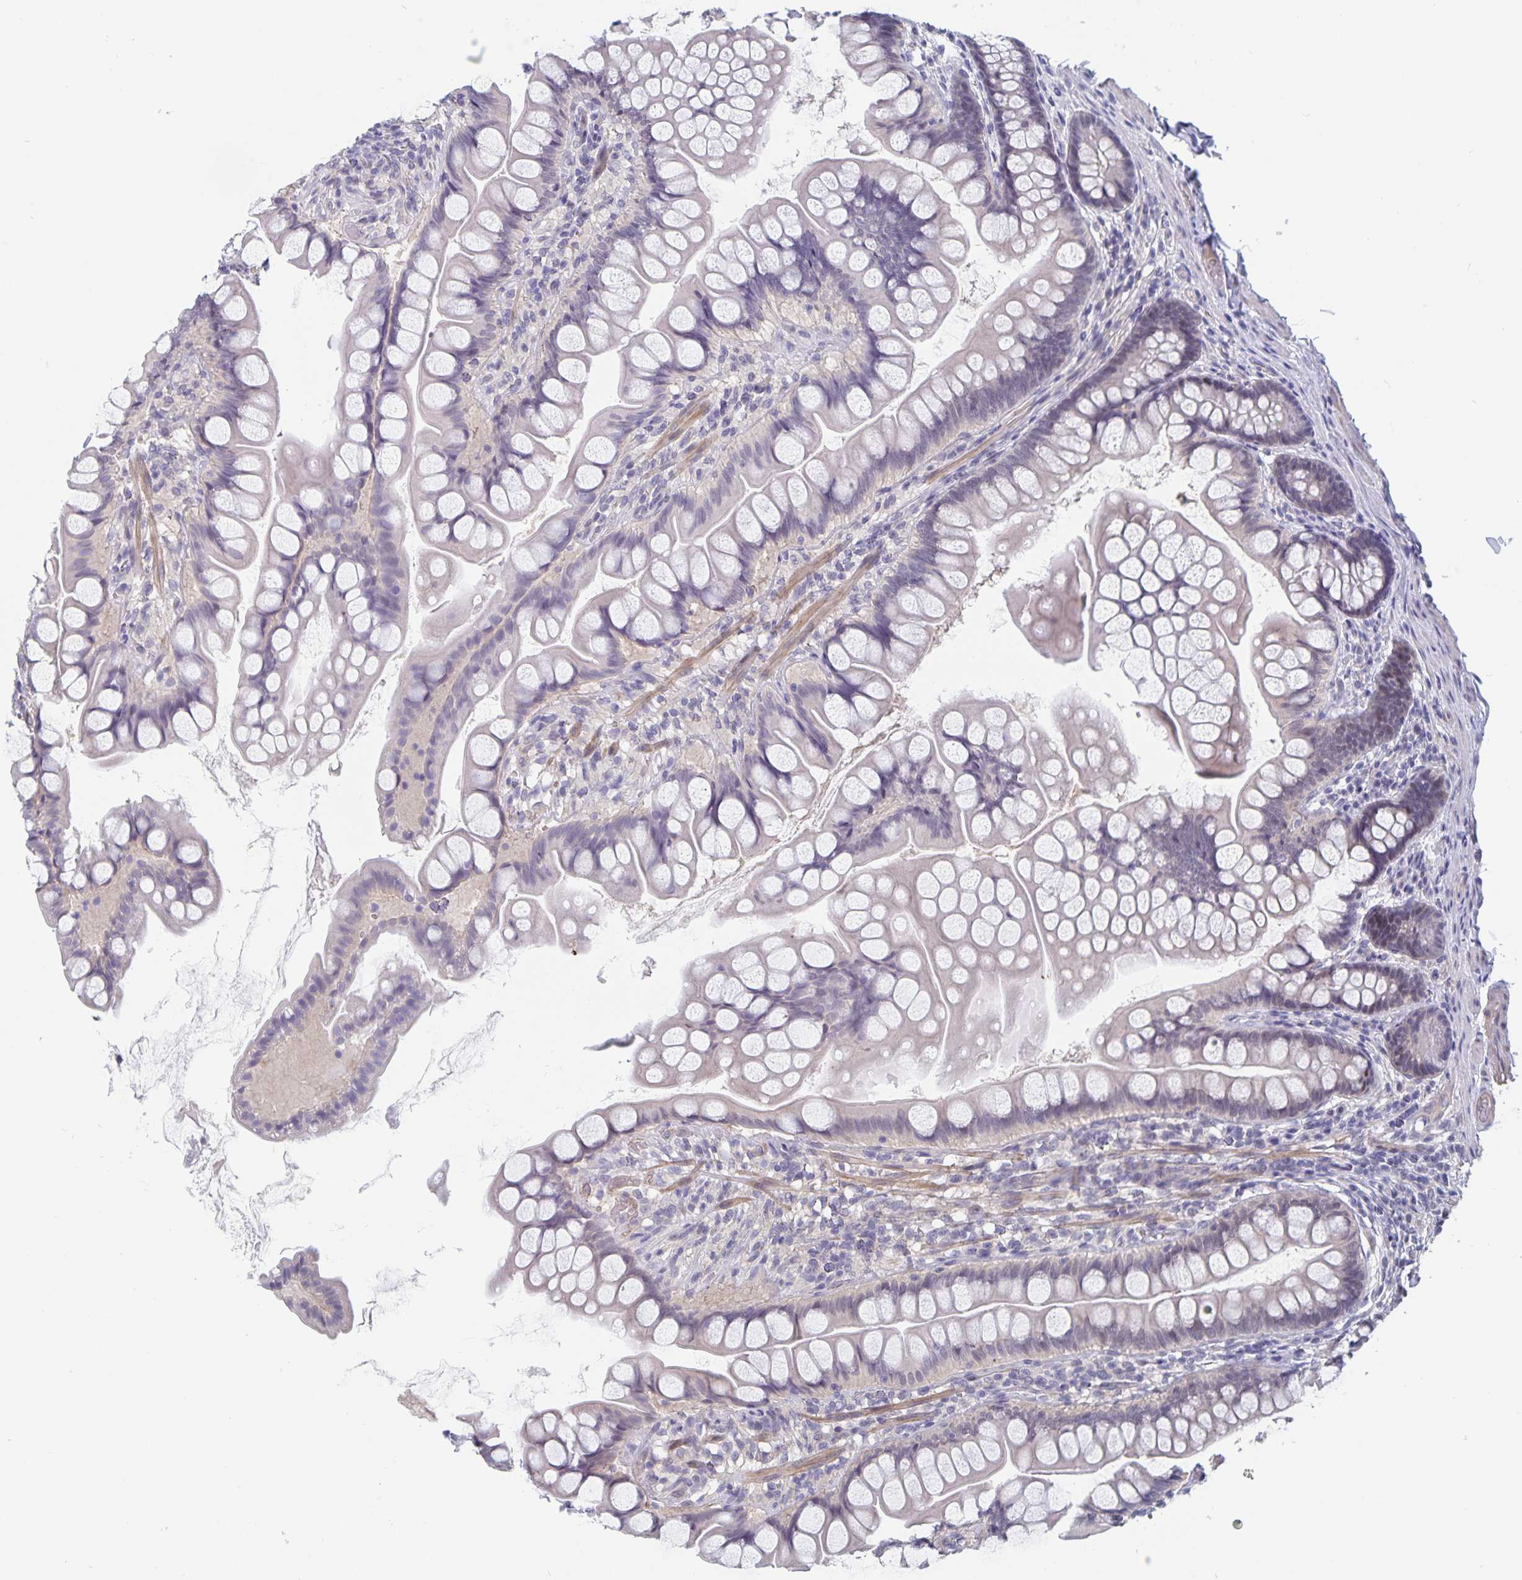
{"staining": {"intensity": "negative", "quantity": "none", "location": "none"}, "tissue": "small intestine", "cell_type": "Glandular cells", "image_type": "normal", "snomed": [{"axis": "morphology", "description": "Normal tissue, NOS"}, {"axis": "topography", "description": "Small intestine"}], "caption": "The immunohistochemistry photomicrograph has no significant positivity in glandular cells of small intestine.", "gene": "BAG6", "patient": {"sex": "male", "age": 70}}